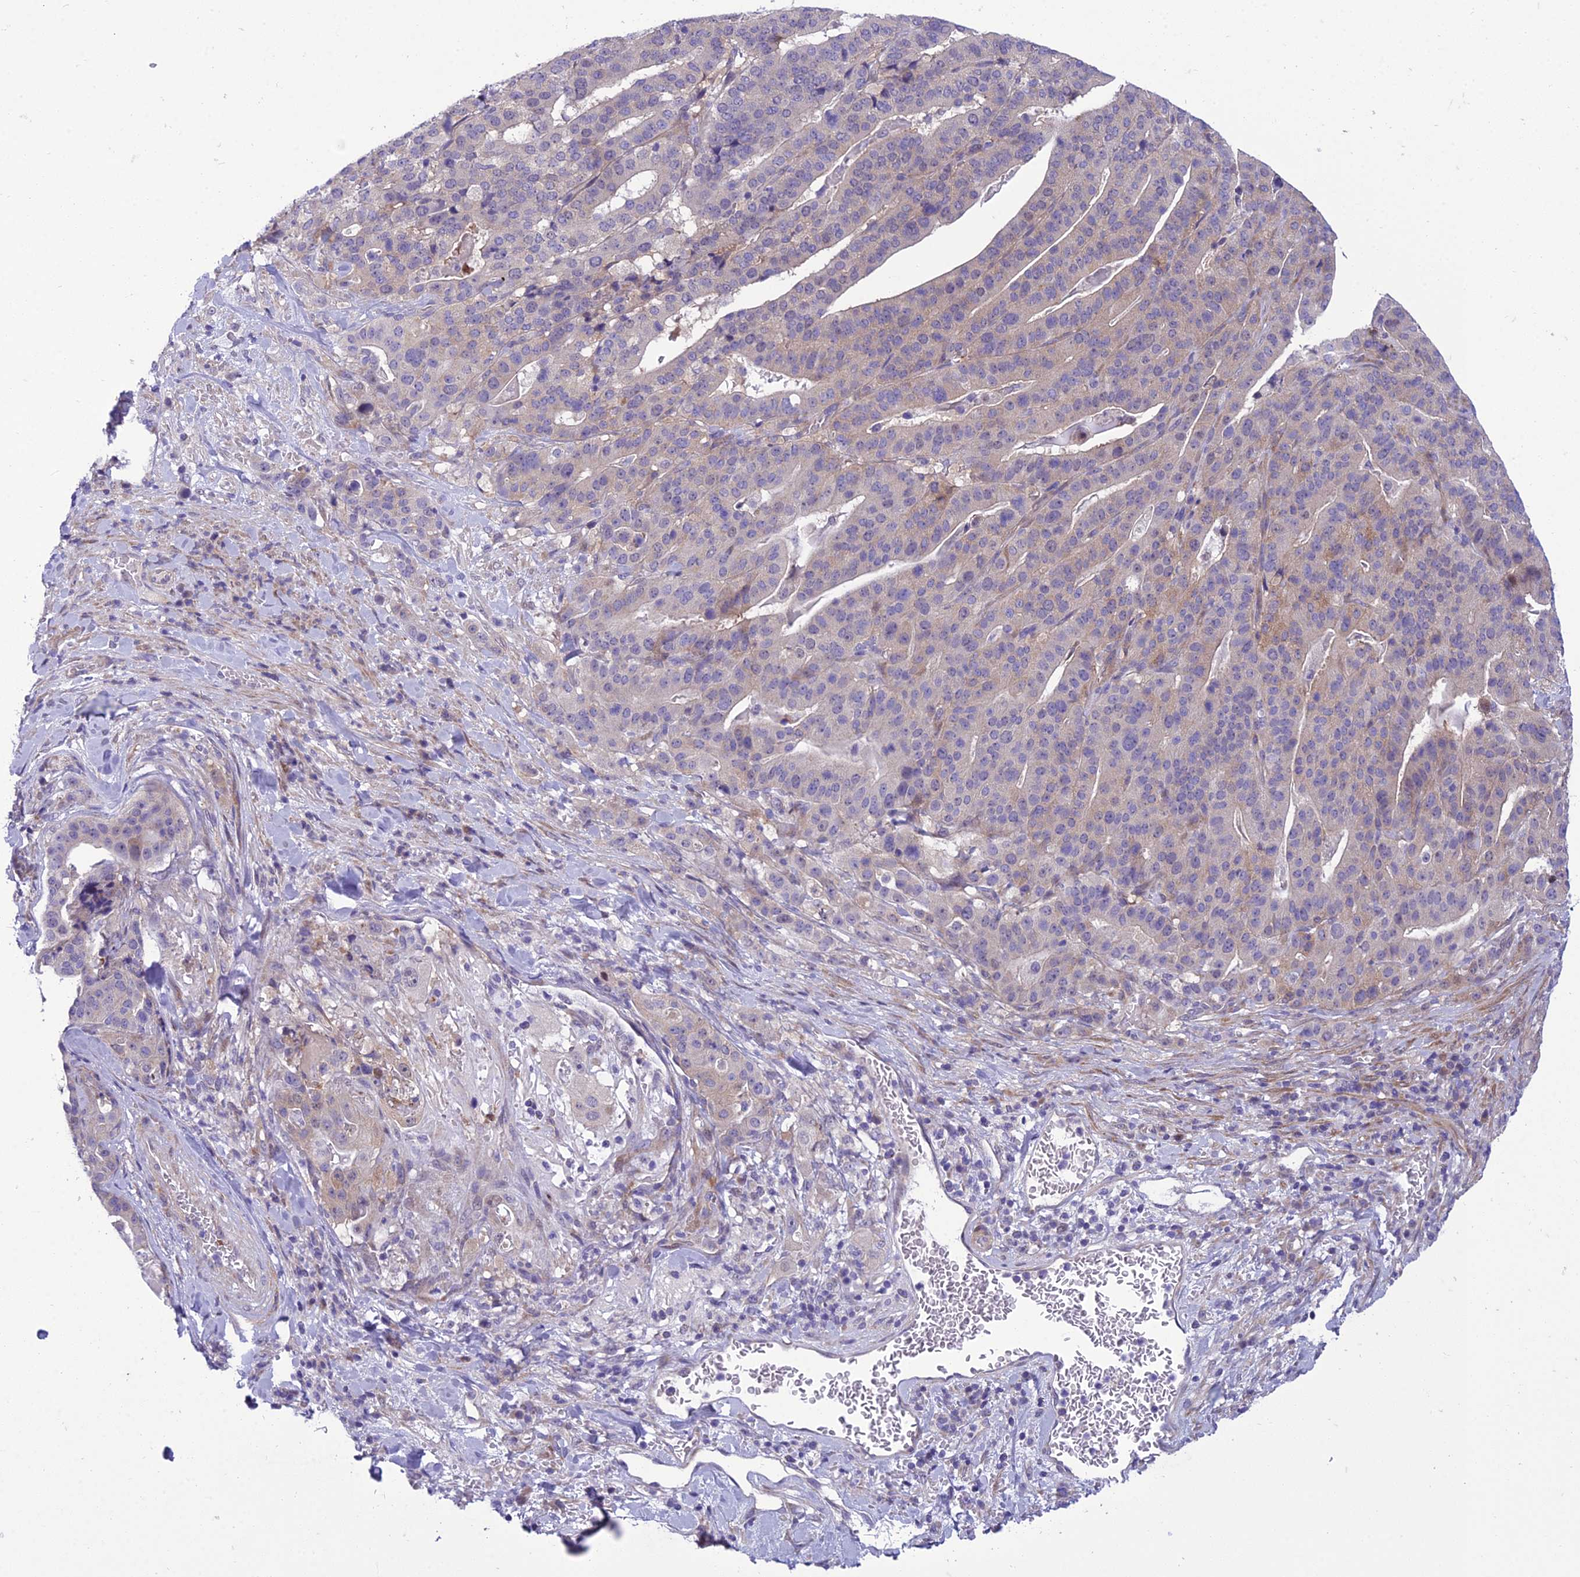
{"staining": {"intensity": "moderate", "quantity": "<25%", "location": "cytoplasmic/membranous"}, "tissue": "stomach cancer", "cell_type": "Tumor cells", "image_type": "cancer", "snomed": [{"axis": "morphology", "description": "Adenocarcinoma, NOS"}, {"axis": "topography", "description": "Stomach"}], "caption": "Moderate cytoplasmic/membranous protein positivity is seen in approximately <25% of tumor cells in stomach cancer. (DAB (3,3'-diaminobenzidine) IHC with brightfield microscopy, high magnification).", "gene": "GAB4", "patient": {"sex": "male", "age": 48}}